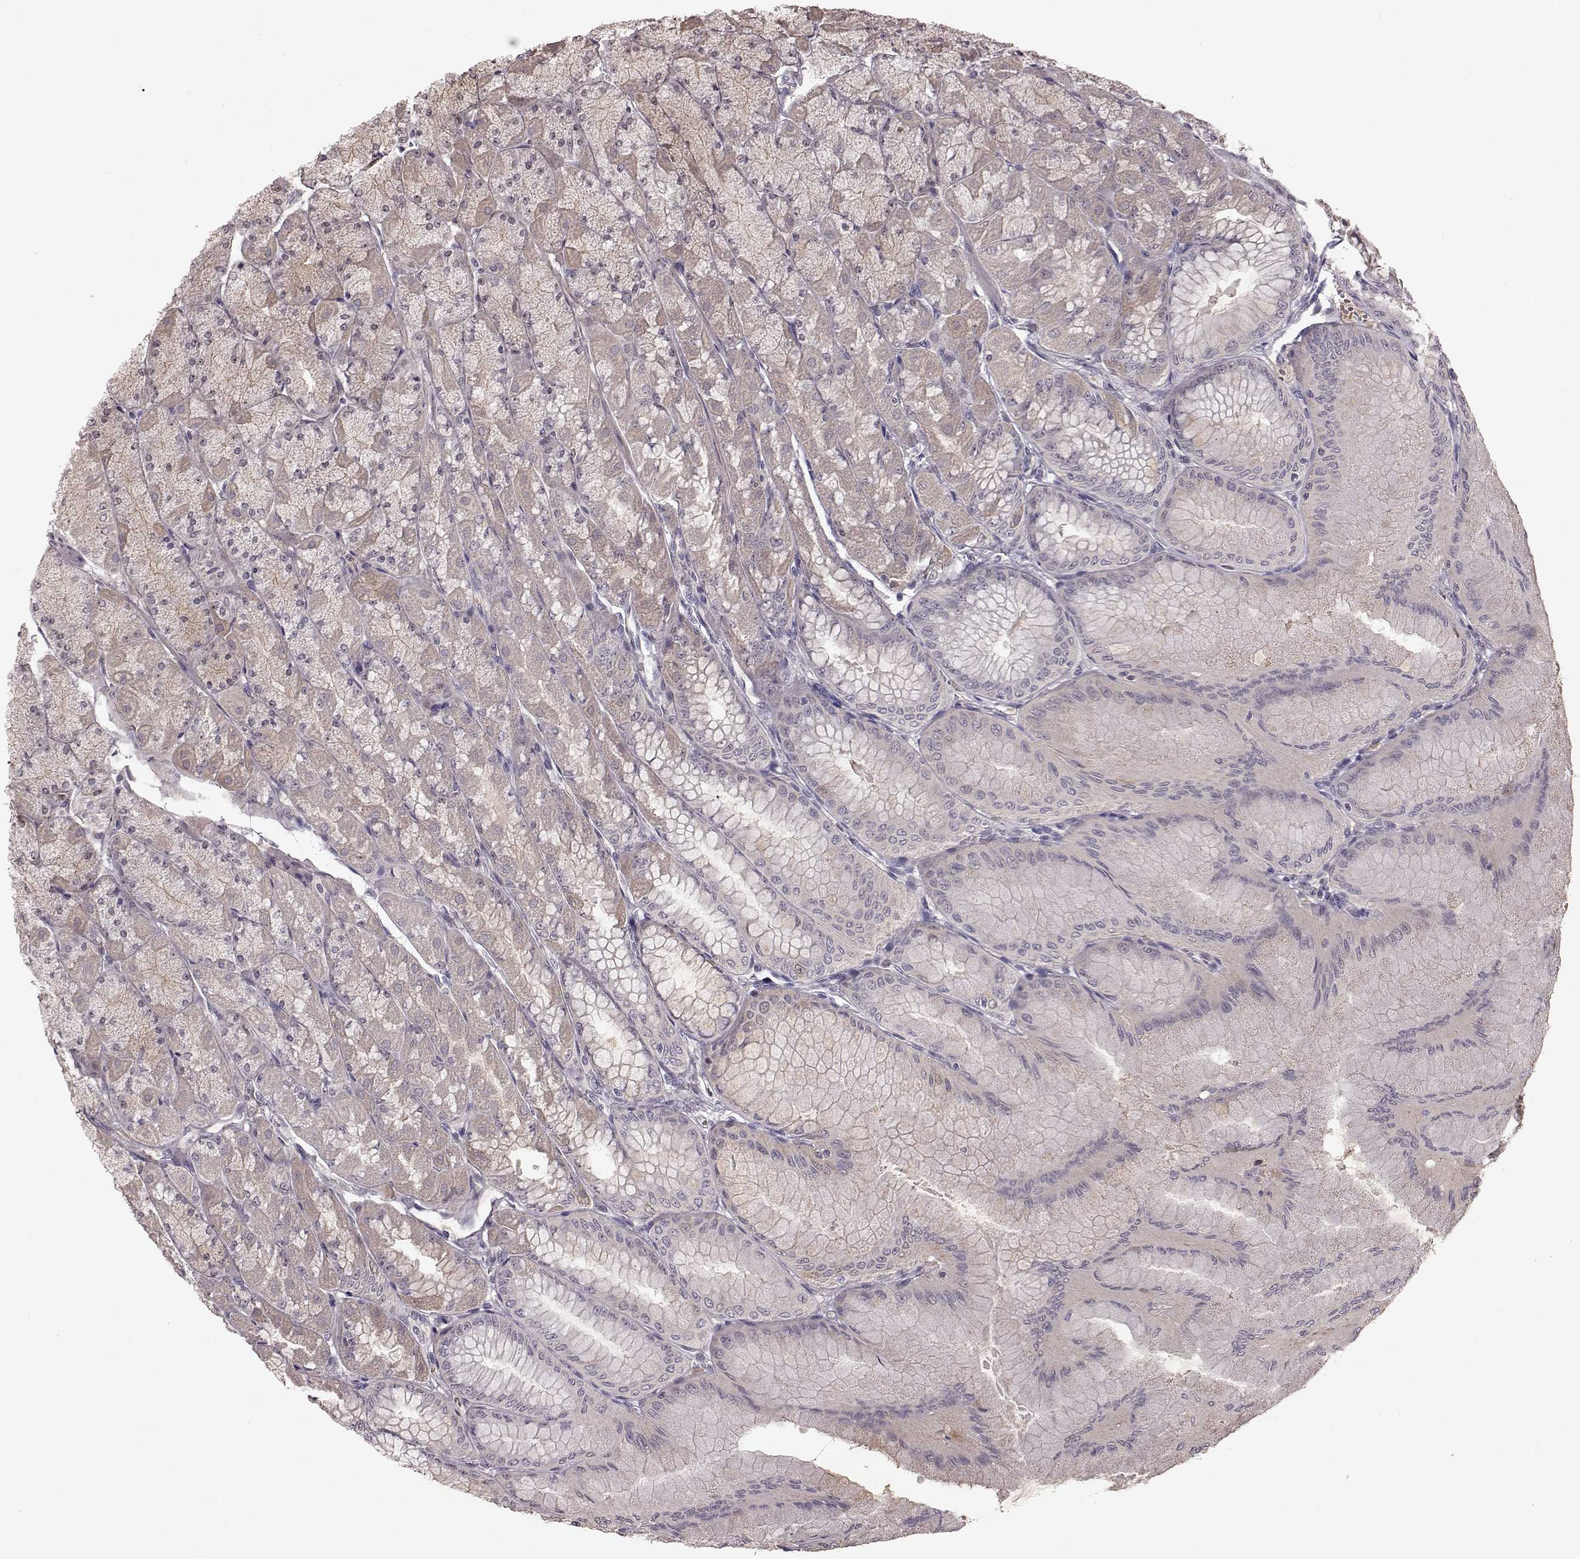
{"staining": {"intensity": "negative", "quantity": "none", "location": "none"}, "tissue": "stomach", "cell_type": "Glandular cells", "image_type": "normal", "snomed": [{"axis": "morphology", "description": "Normal tissue, NOS"}, {"axis": "topography", "description": "Stomach, upper"}], "caption": "Stomach stained for a protein using immunohistochemistry exhibits no expression glandular cells.", "gene": "SLC22A18", "patient": {"sex": "male", "age": 60}}